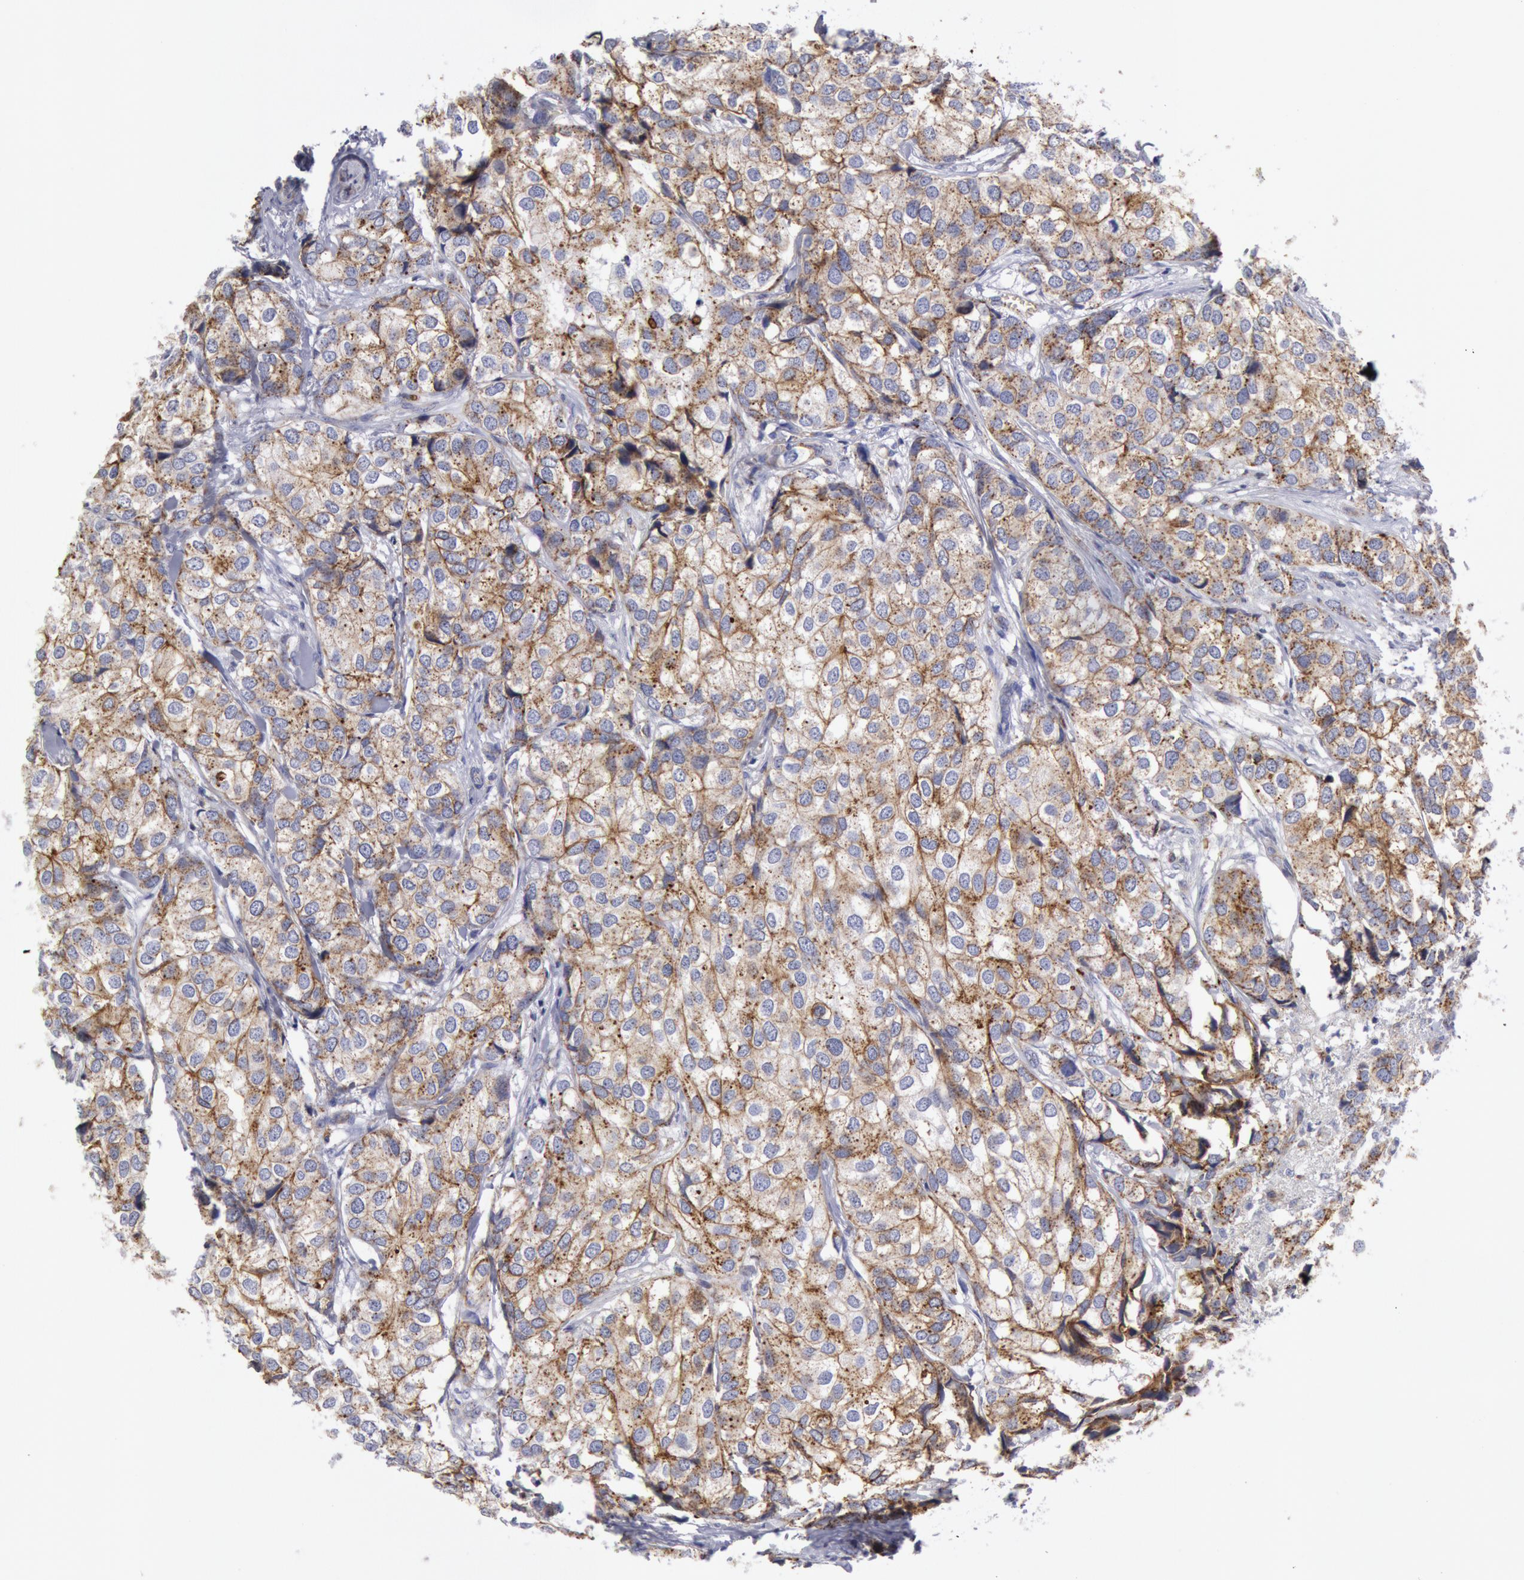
{"staining": {"intensity": "weak", "quantity": "25%-75%", "location": "cytoplasmic/membranous"}, "tissue": "breast cancer", "cell_type": "Tumor cells", "image_type": "cancer", "snomed": [{"axis": "morphology", "description": "Duct carcinoma"}, {"axis": "topography", "description": "Breast"}], "caption": "Immunohistochemistry (DAB) staining of breast cancer (intraductal carcinoma) demonstrates weak cytoplasmic/membranous protein staining in about 25%-75% of tumor cells.", "gene": "FLOT1", "patient": {"sex": "female", "age": 68}}